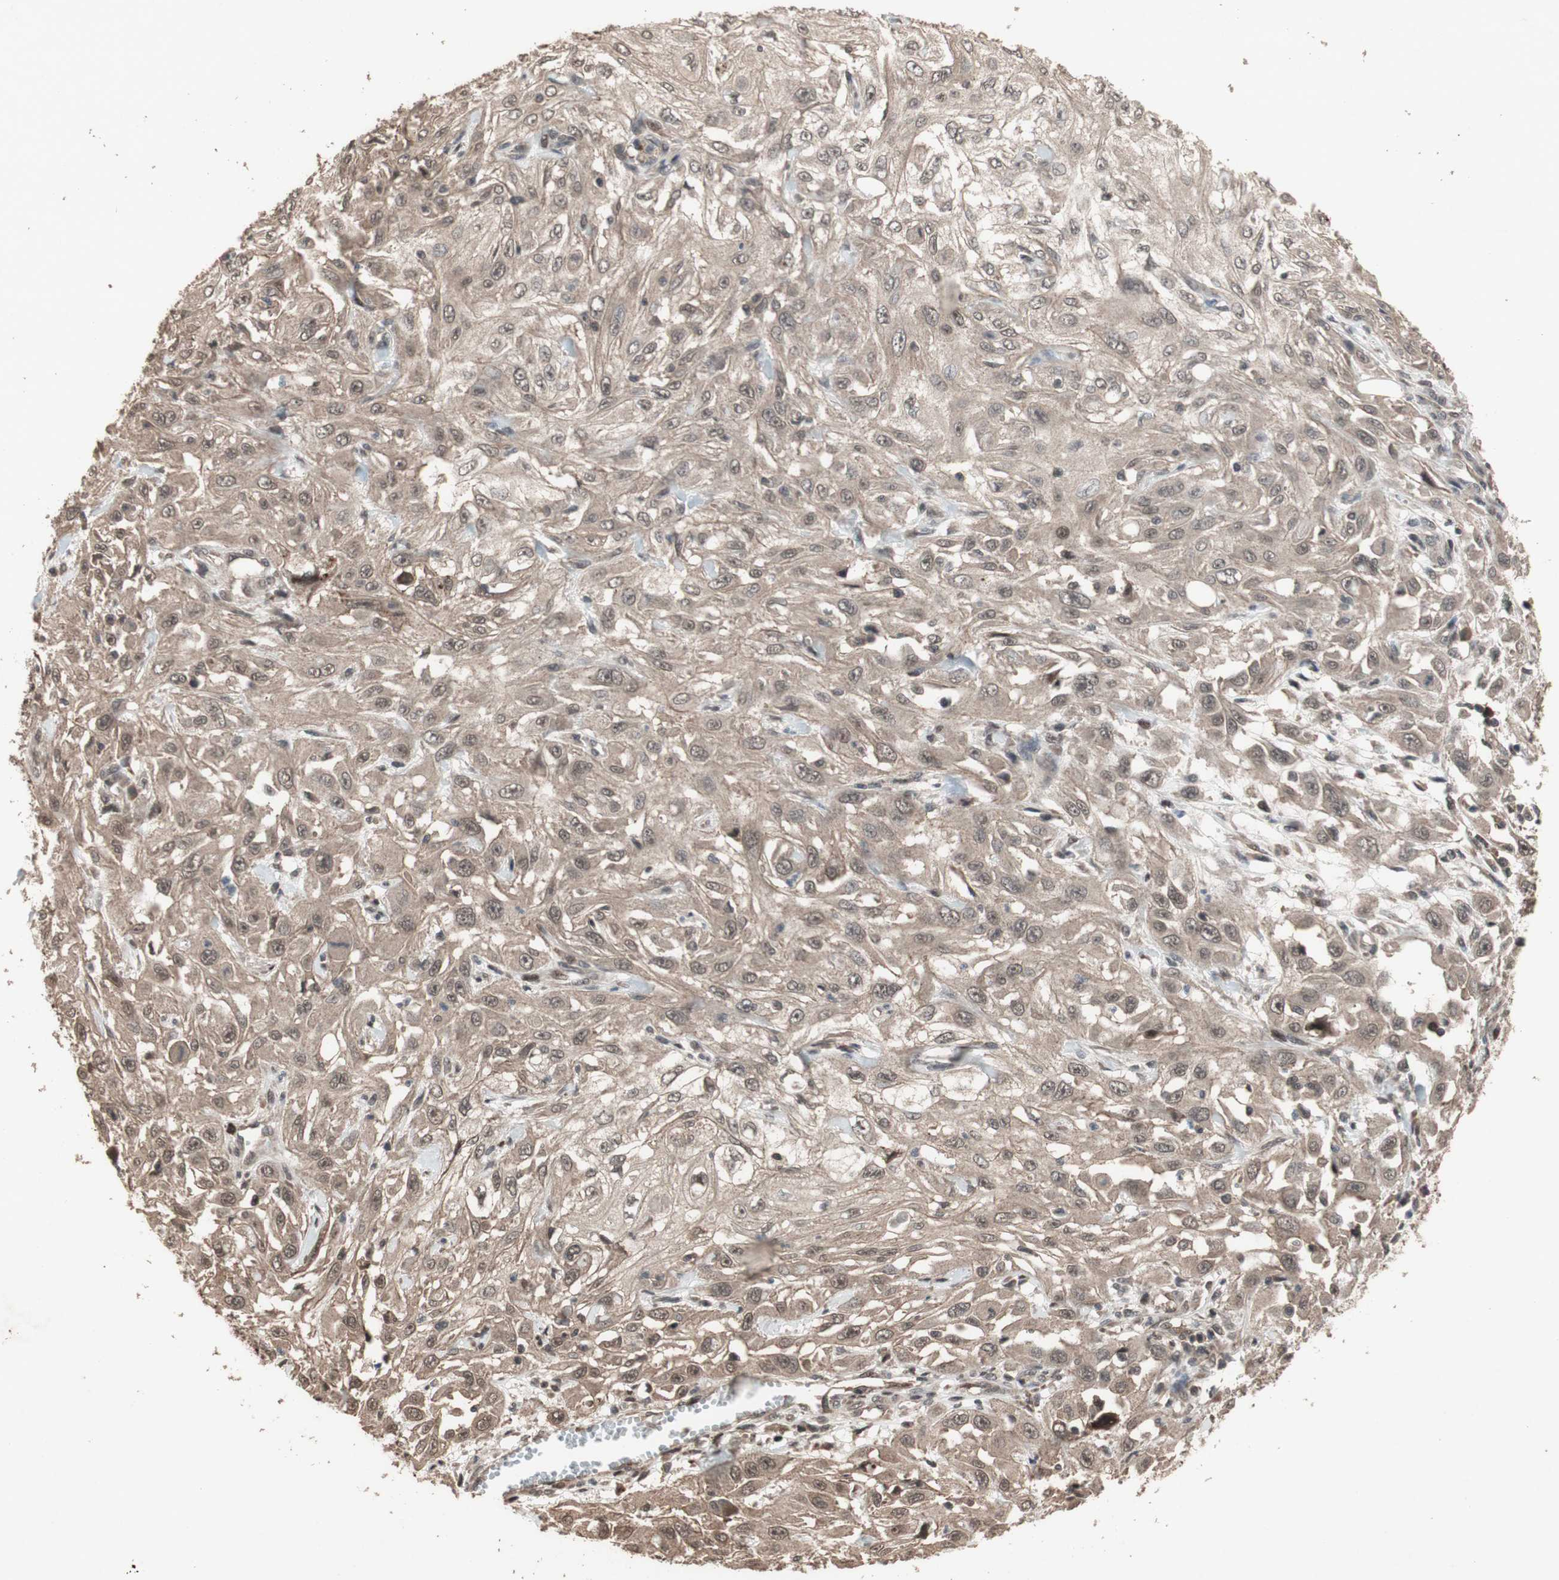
{"staining": {"intensity": "moderate", "quantity": ">75%", "location": "cytoplasmic/membranous"}, "tissue": "skin cancer", "cell_type": "Tumor cells", "image_type": "cancer", "snomed": [{"axis": "morphology", "description": "Squamous cell carcinoma, NOS"}, {"axis": "topography", "description": "Skin"}], "caption": "IHC (DAB (3,3'-diaminobenzidine)) staining of skin cancer (squamous cell carcinoma) displays moderate cytoplasmic/membranous protein staining in about >75% of tumor cells. (IHC, brightfield microscopy, high magnification).", "gene": "KANSL1", "patient": {"sex": "male", "age": 75}}